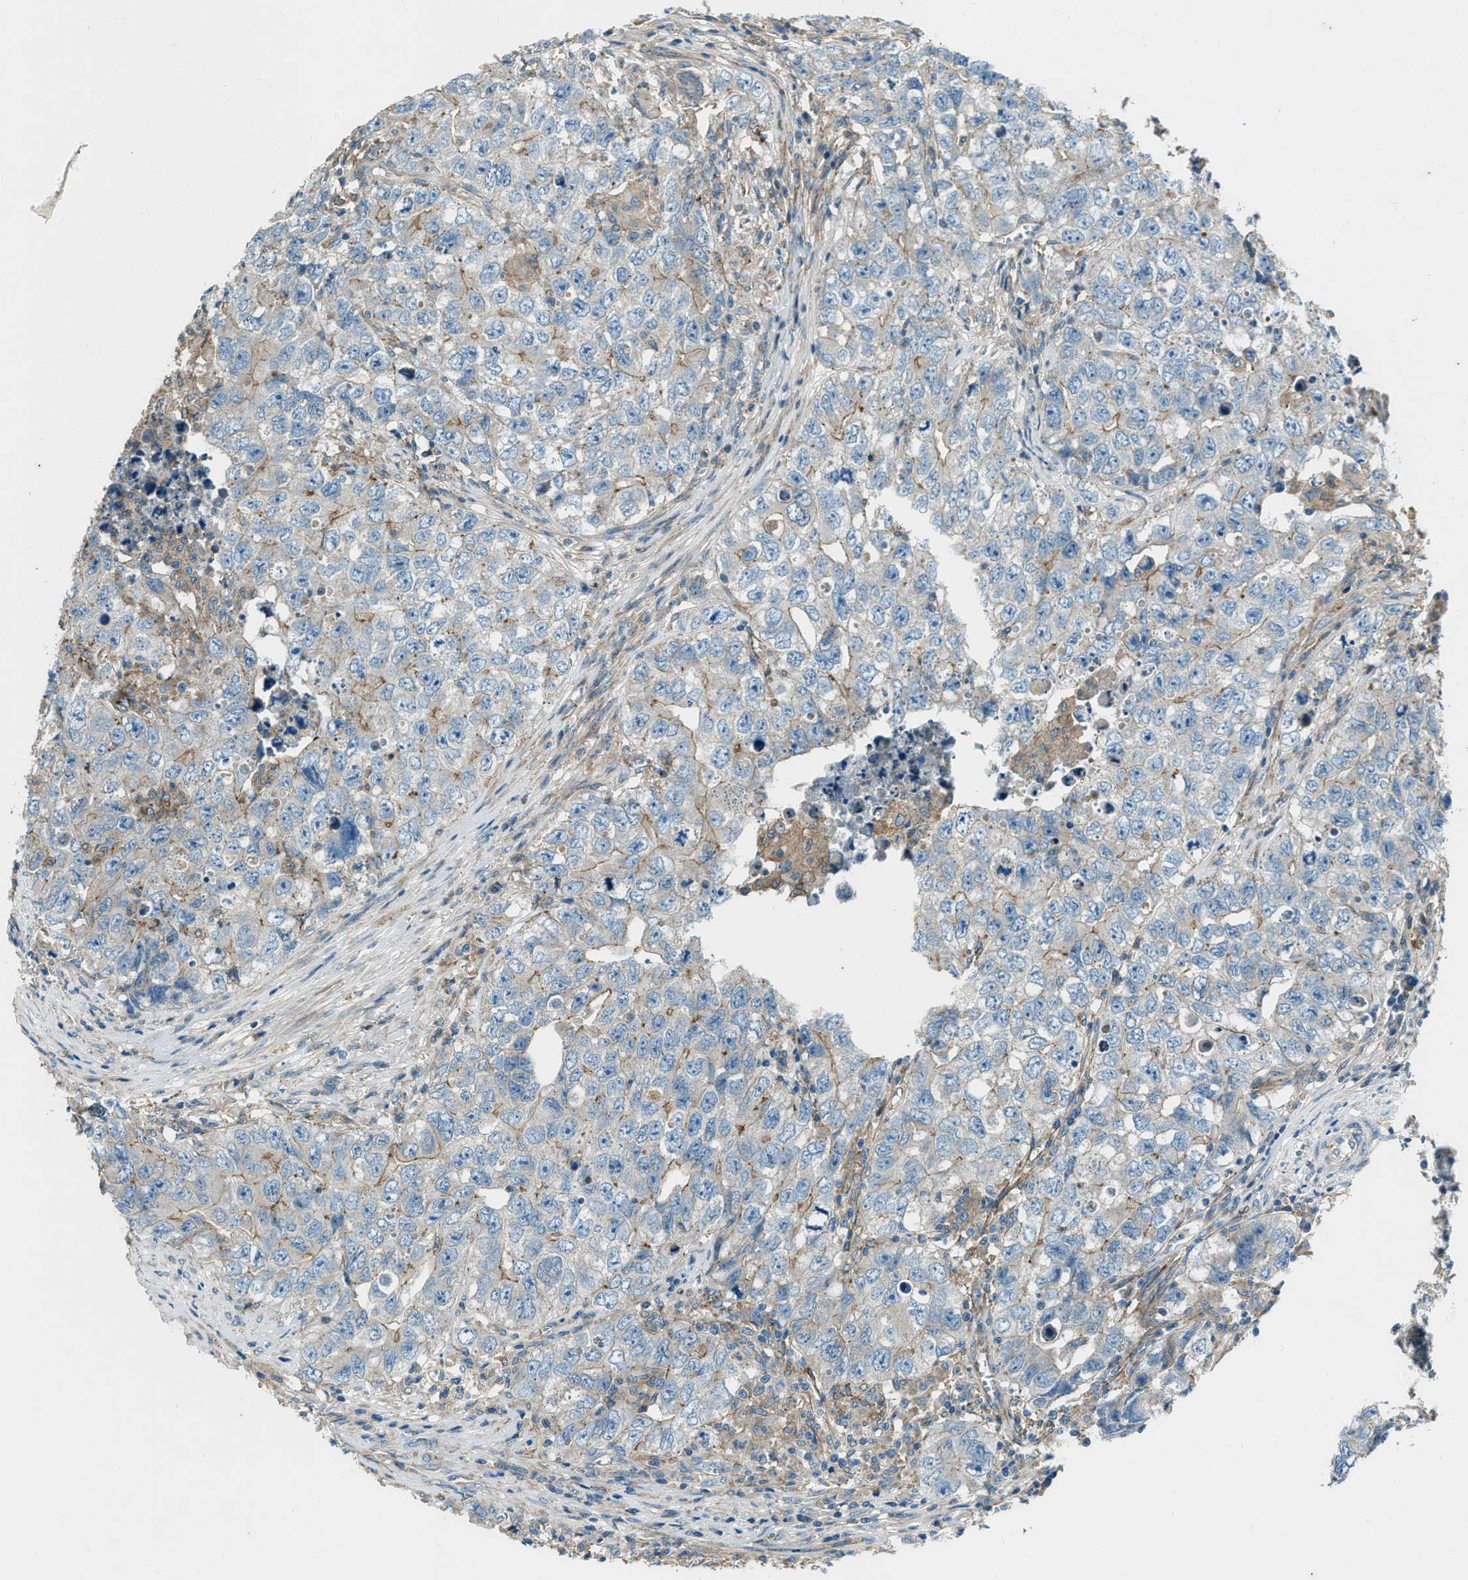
{"staining": {"intensity": "moderate", "quantity": "<25%", "location": "cytoplasmic/membranous"}, "tissue": "testis cancer", "cell_type": "Tumor cells", "image_type": "cancer", "snomed": [{"axis": "morphology", "description": "Seminoma, NOS"}, {"axis": "morphology", "description": "Carcinoma, Embryonal, NOS"}, {"axis": "topography", "description": "Testis"}], "caption": "Immunohistochemical staining of human seminoma (testis) reveals low levels of moderate cytoplasmic/membranous positivity in about <25% of tumor cells.", "gene": "SVIL", "patient": {"sex": "male", "age": 43}}